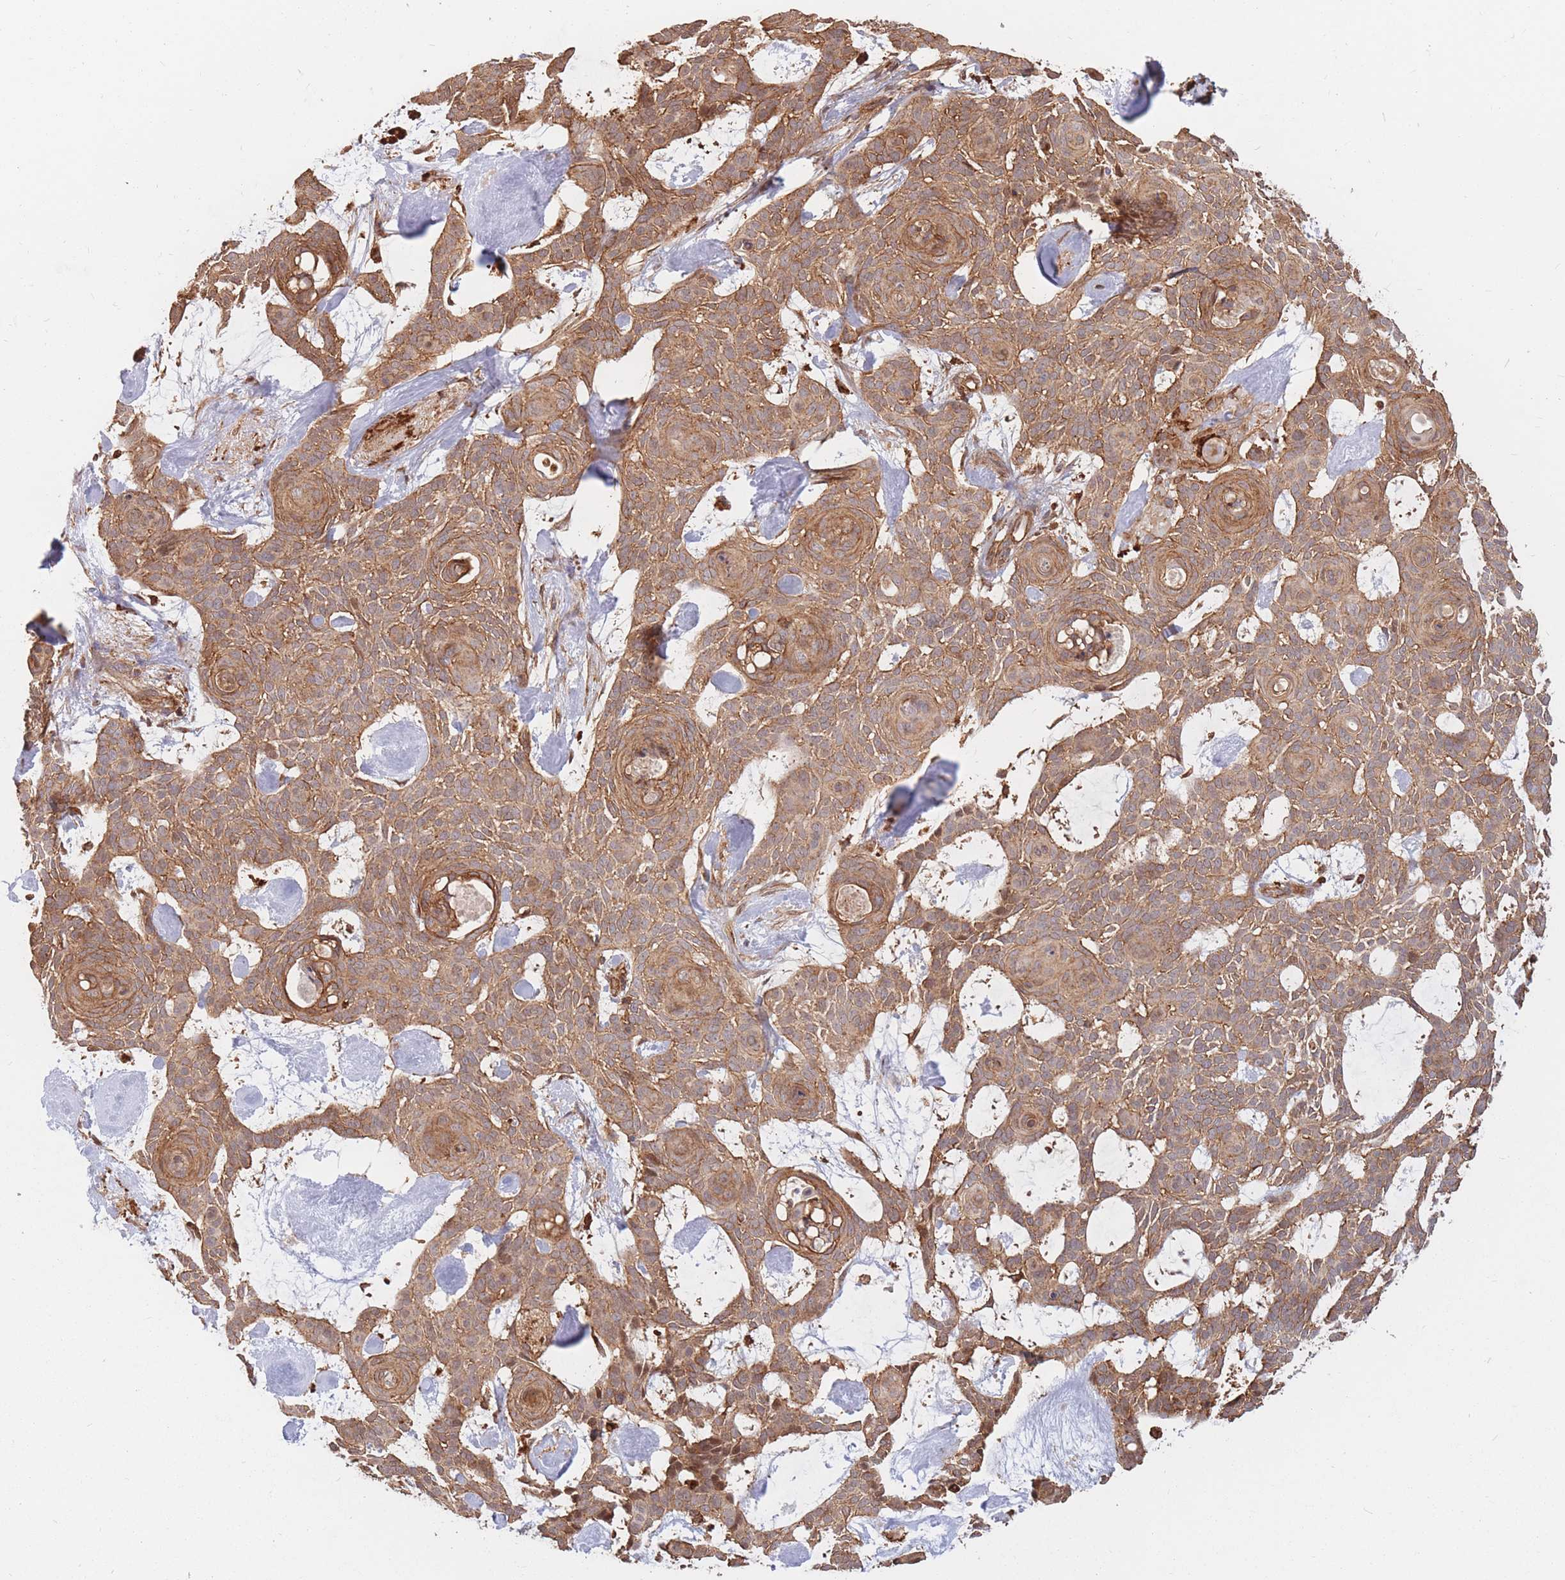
{"staining": {"intensity": "moderate", "quantity": ">75%", "location": "cytoplasmic/membranous"}, "tissue": "skin cancer", "cell_type": "Tumor cells", "image_type": "cancer", "snomed": [{"axis": "morphology", "description": "Basal cell carcinoma"}, {"axis": "topography", "description": "Skin"}], "caption": "Tumor cells exhibit medium levels of moderate cytoplasmic/membranous positivity in about >75% of cells in human skin cancer (basal cell carcinoma).", "gene": "RASSF2", "patient": {"sex": "male", "age": 61}}